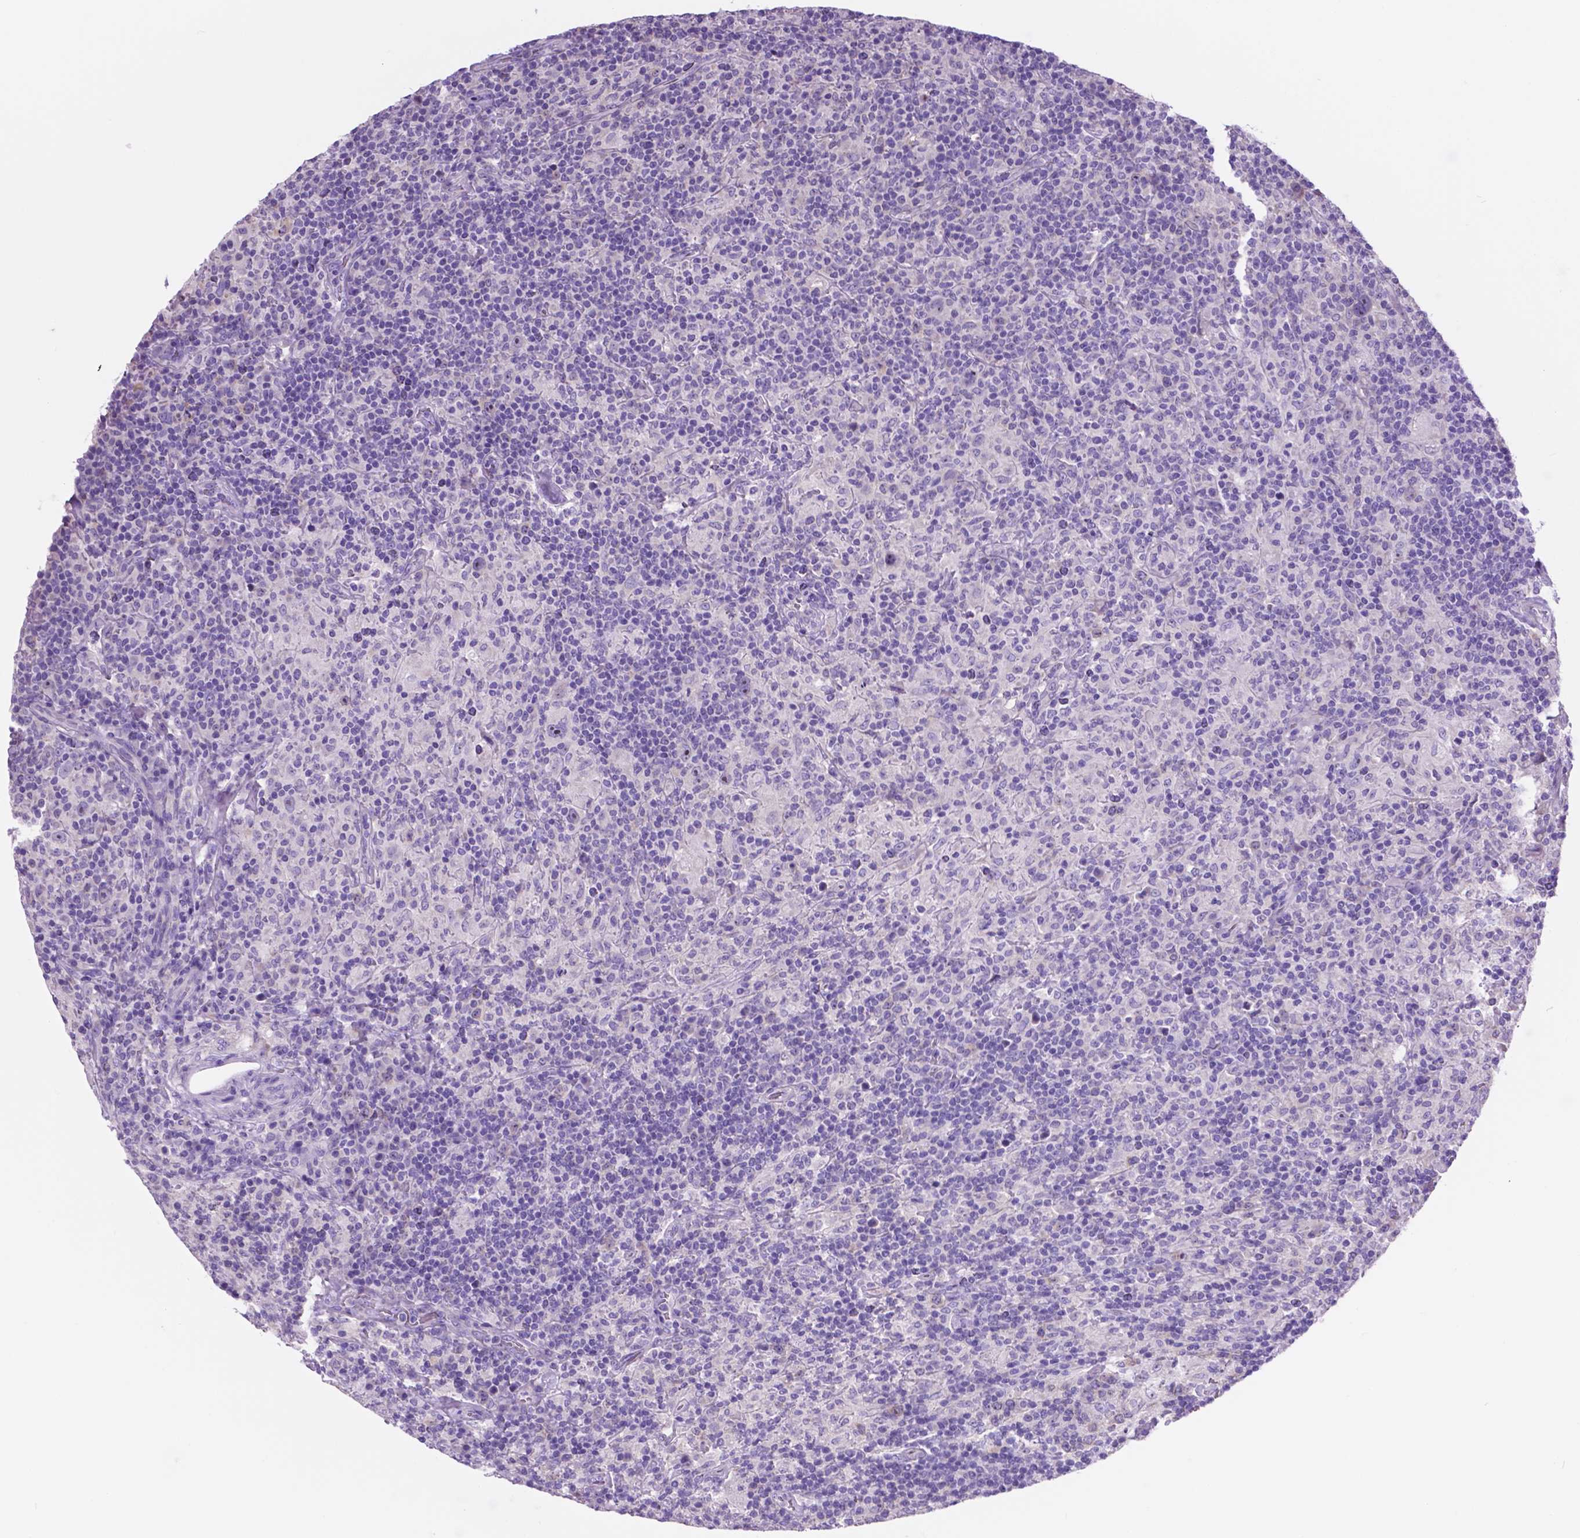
{"staining": {"intensity": "negative", "quantity": "none", "location": "none"}, "tissue": "lymphoma", "cell_type": "Tumor cells", "image_type": "cancer", "snomed": [{"axis": "morphology", "description": "Hodgkin's disease, NOS"}, {"axis": "topography", "description": "Lymph node"}], "caption": "Tumor cells are negative for protein expression in human Hodgkin's disease.", "gene": "SPDYA", "patient": {"sex": "male", "age": 70}}